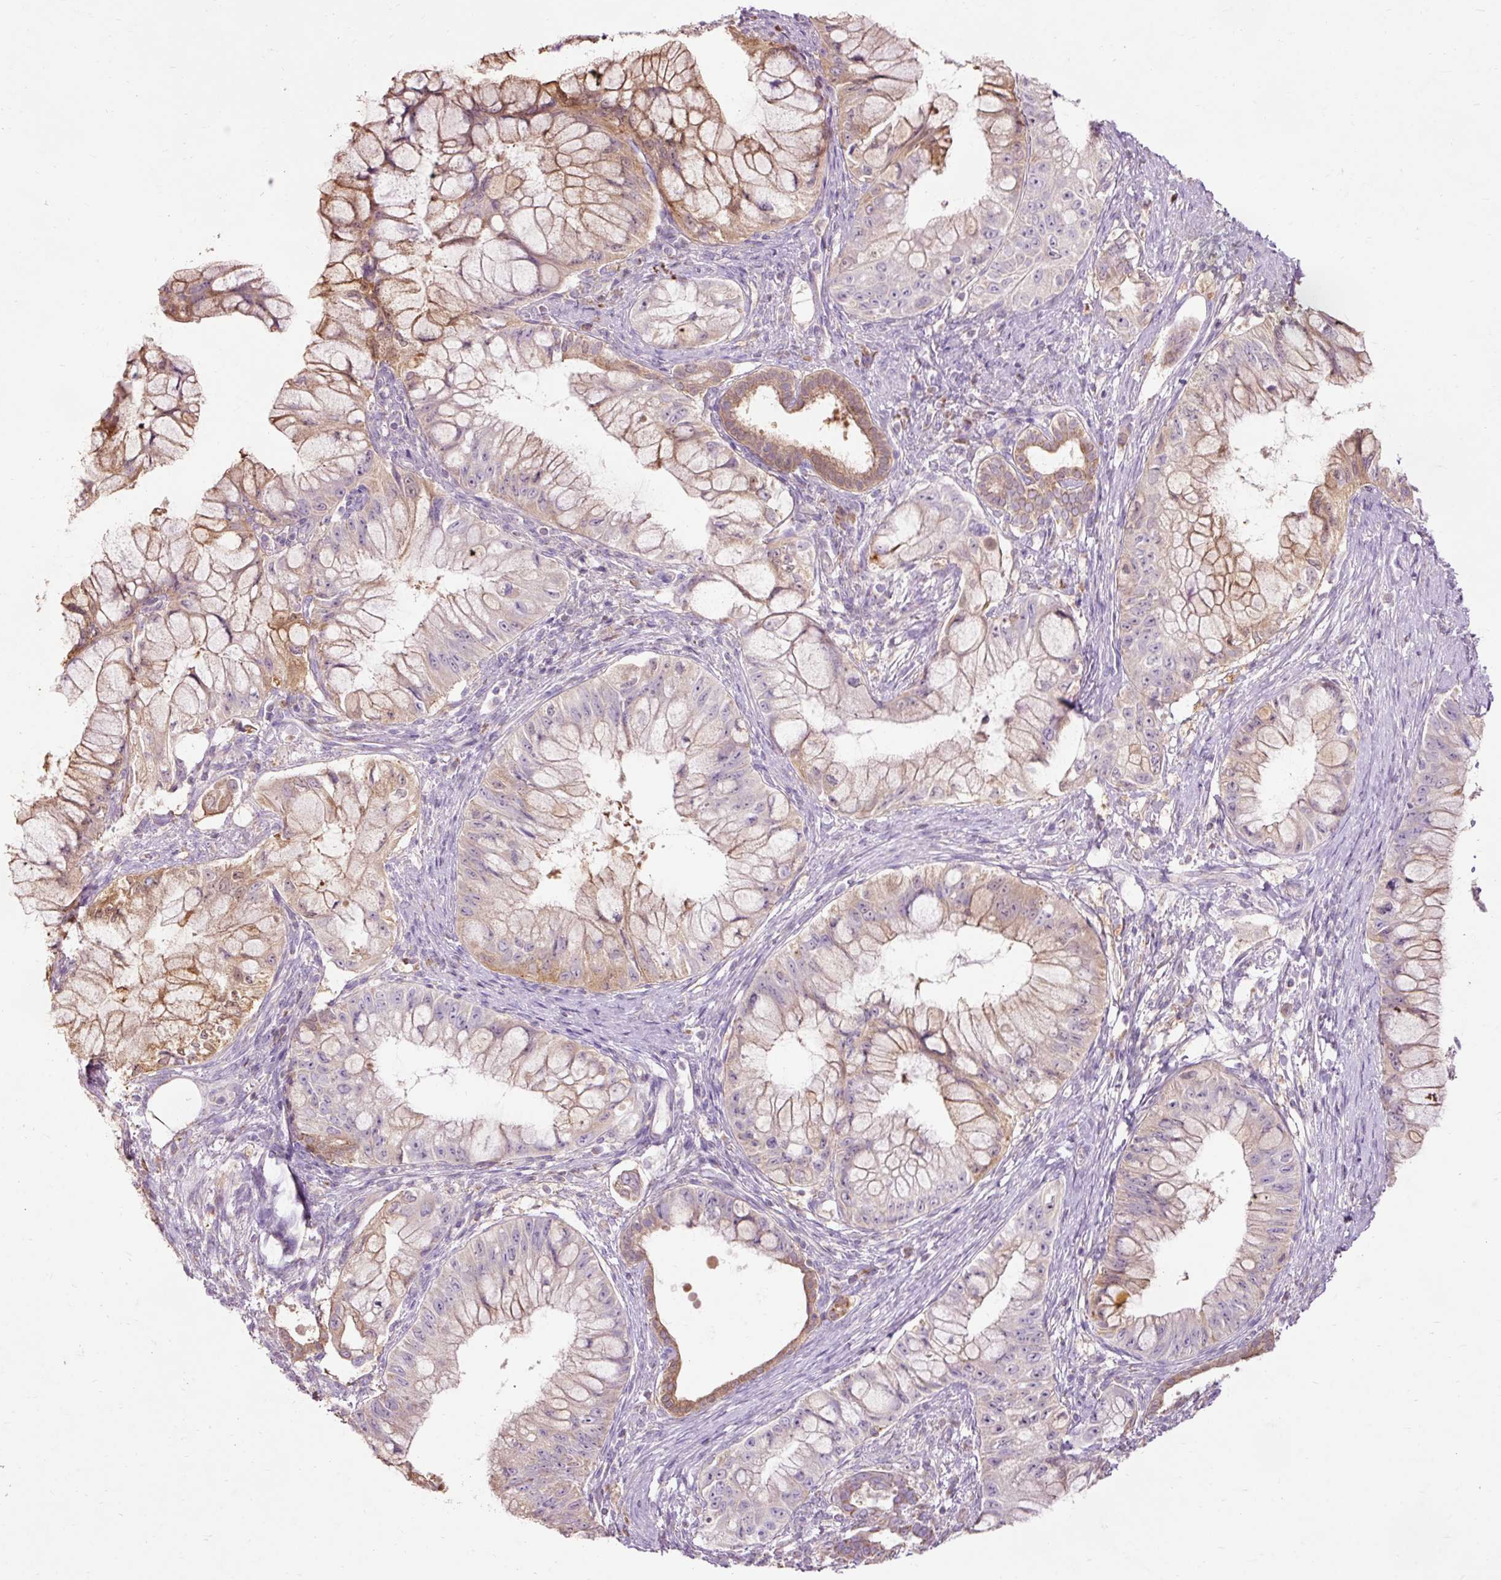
{"staining": {"intensity": "moderate", "quantity": "<25%", "location": "cytoplasmic/membranous"}, "tissue": "pancreatic cancer", "cell_type": "Tumor cells", "image_type": "cancer", "snomed": [{"axis": "morphology", "description": "Adenocarcinoma, NOS"}, {"axis": "topography", "description": "Pancreas"}], "caption": "Immunohistochemistry image of human pancreatic adenocarcinoma stained for a protein (brown), which displays low levels of moderate cytoplasmic/membranous staining in approximately <25% of tumor cells.", "gene": "PRDX5", "patient": {"sex": "male", "age": 48}}